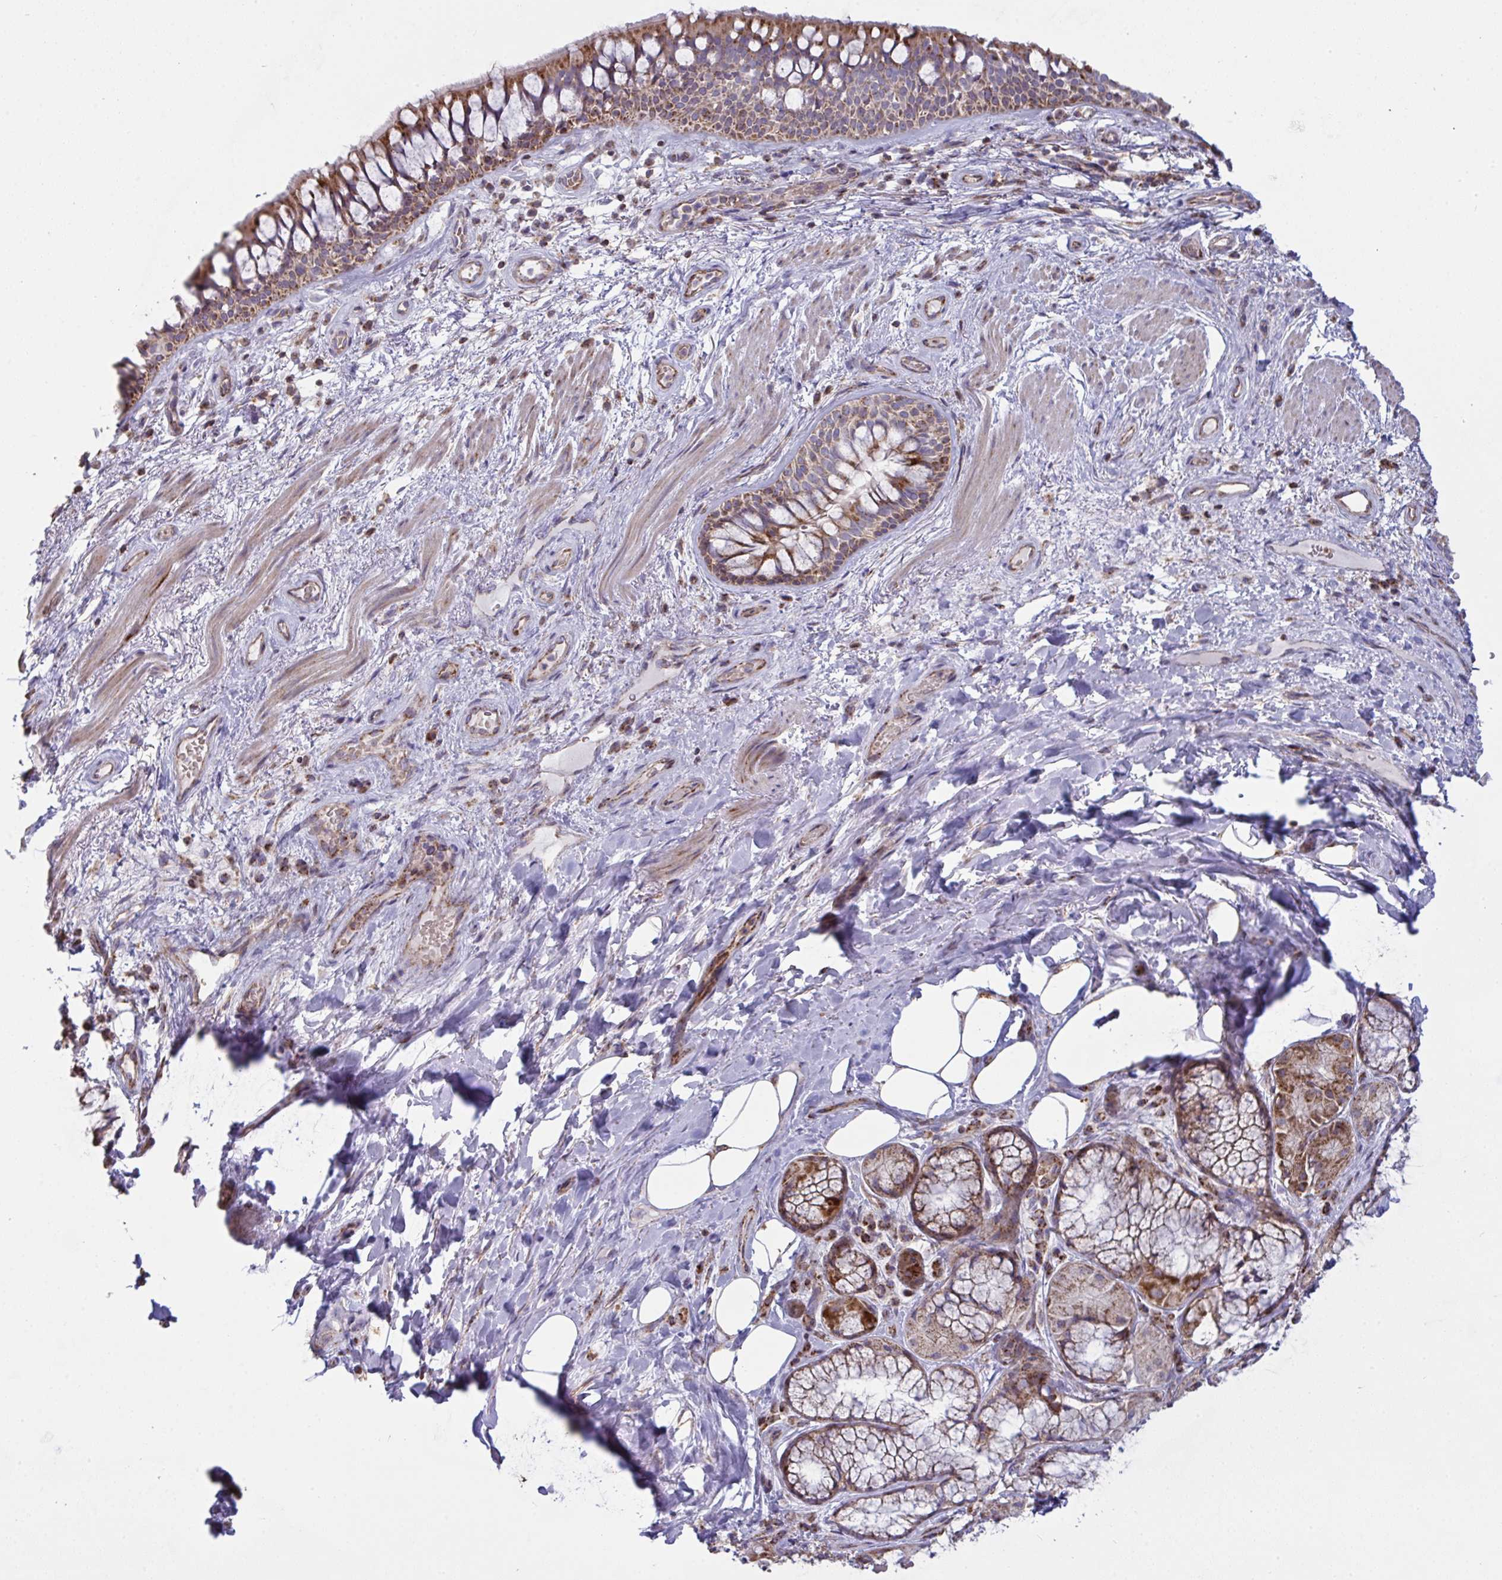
{"staining": {"intensity": "negative", "quantity": "none", "location": "none"}, "tissue": "adipose tissue", "cell_type": "Adipocytes", "image_type": "normal", "snomed": [{"axis": "morphology", "description": "Normal tissue, NOS"}, {"axis": "topography", "description": "Cartilage tissue"}, {"axis": "topography", "description": "Bronchus"}], "caption": "Adipocytes show no significant protein staining in benign adipose tissue. (DAB (3,3'-diaminobenzidine) immunohistochemistry (IHC), high magnification).", "gene": "MICOS10", "patient": {"sex": "male", "age": 64}}